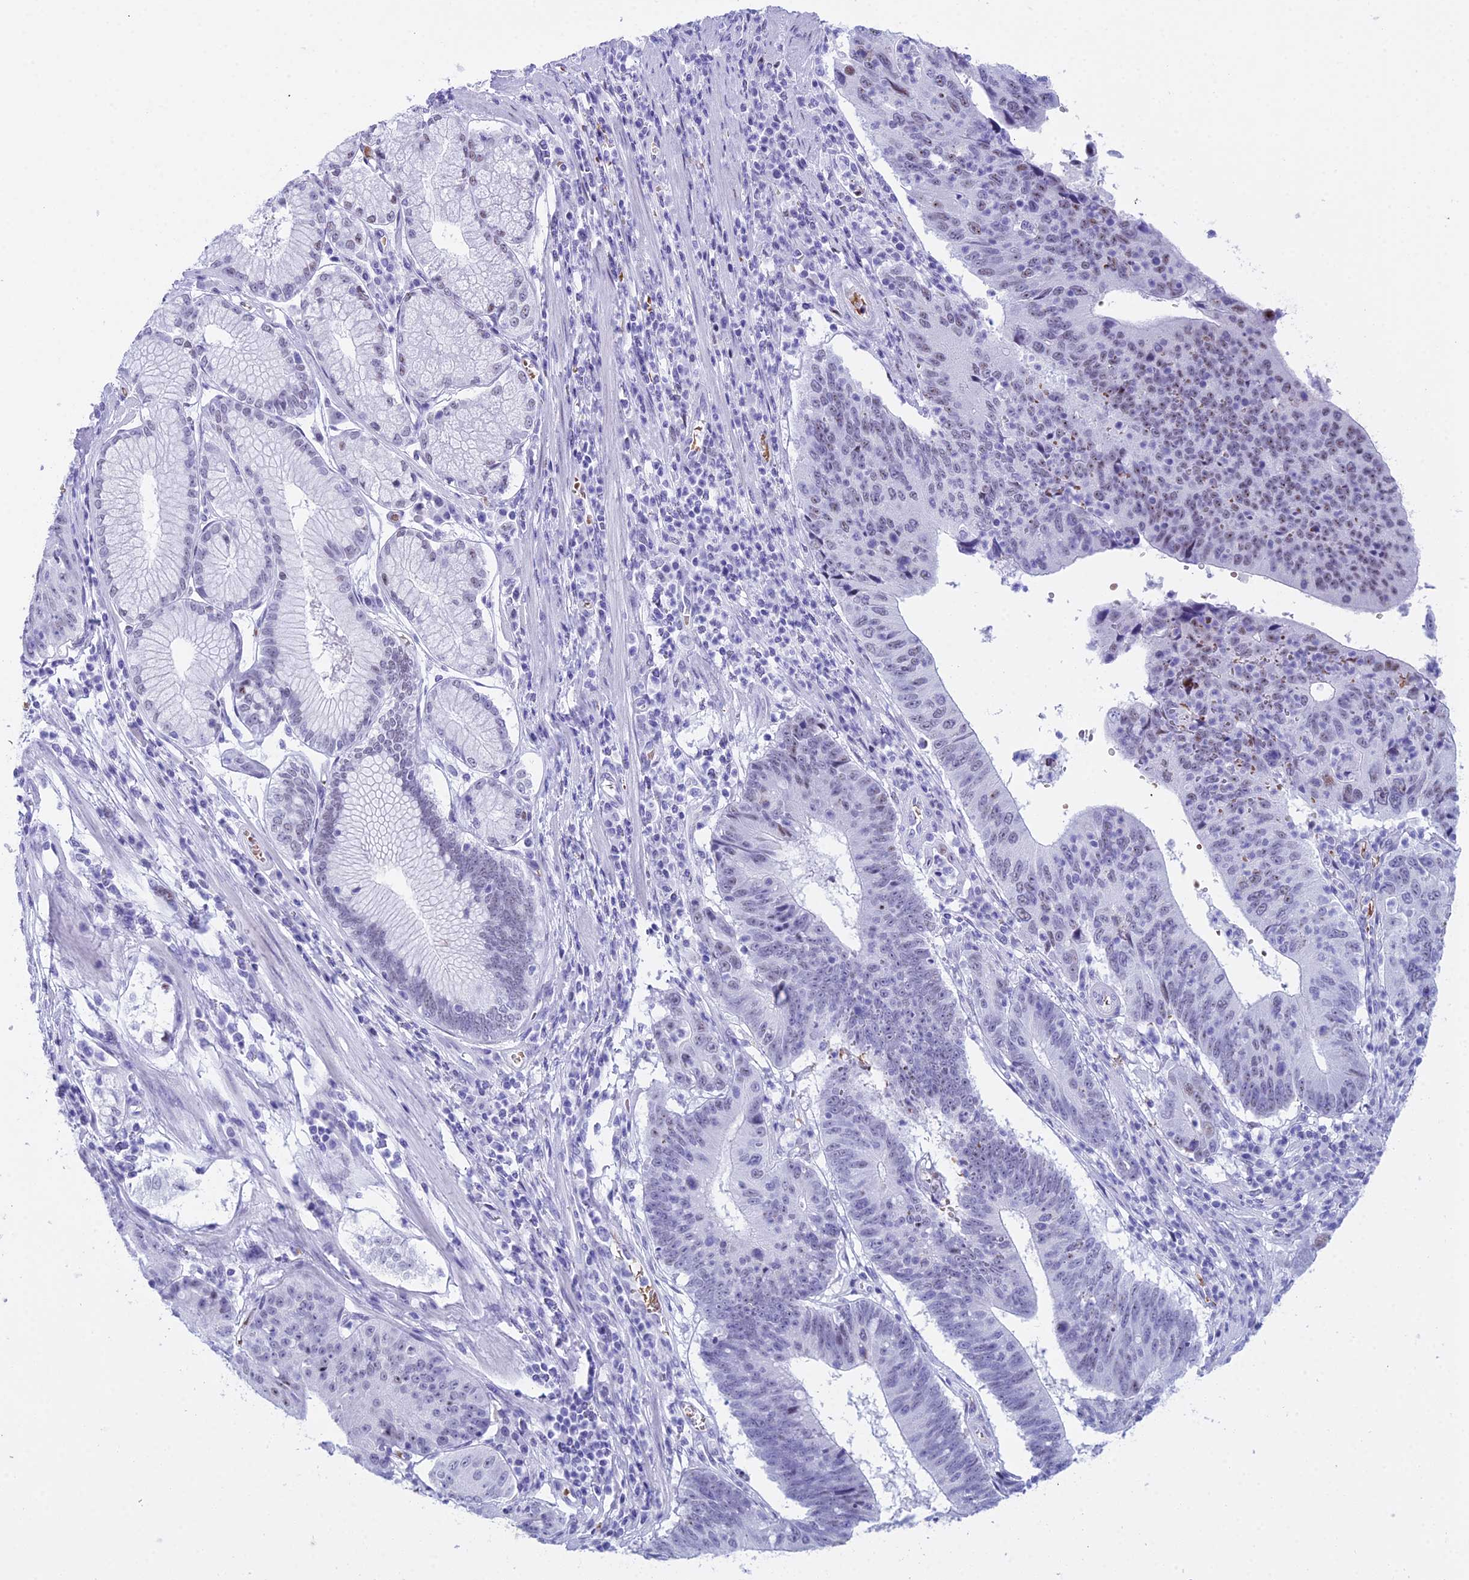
{"staining": {"intensity": "weak", "quantity": "<25%", "location": "nuclear"}, "tissue": "stomach cancer", "cell_type": "Tumor cells", "image_type": "cancer", "snomed": [{"axis": "morphology", "description": "Adenocarcinoma, NOS"}, {"axis": "topography", "description": "Stomach"}], "caption": "Tumor cells are negative for protein expression in human adenocarcinoma (stomach).", "gene": "RNPS1", "patient": {"sex": "male", "age": 59}}